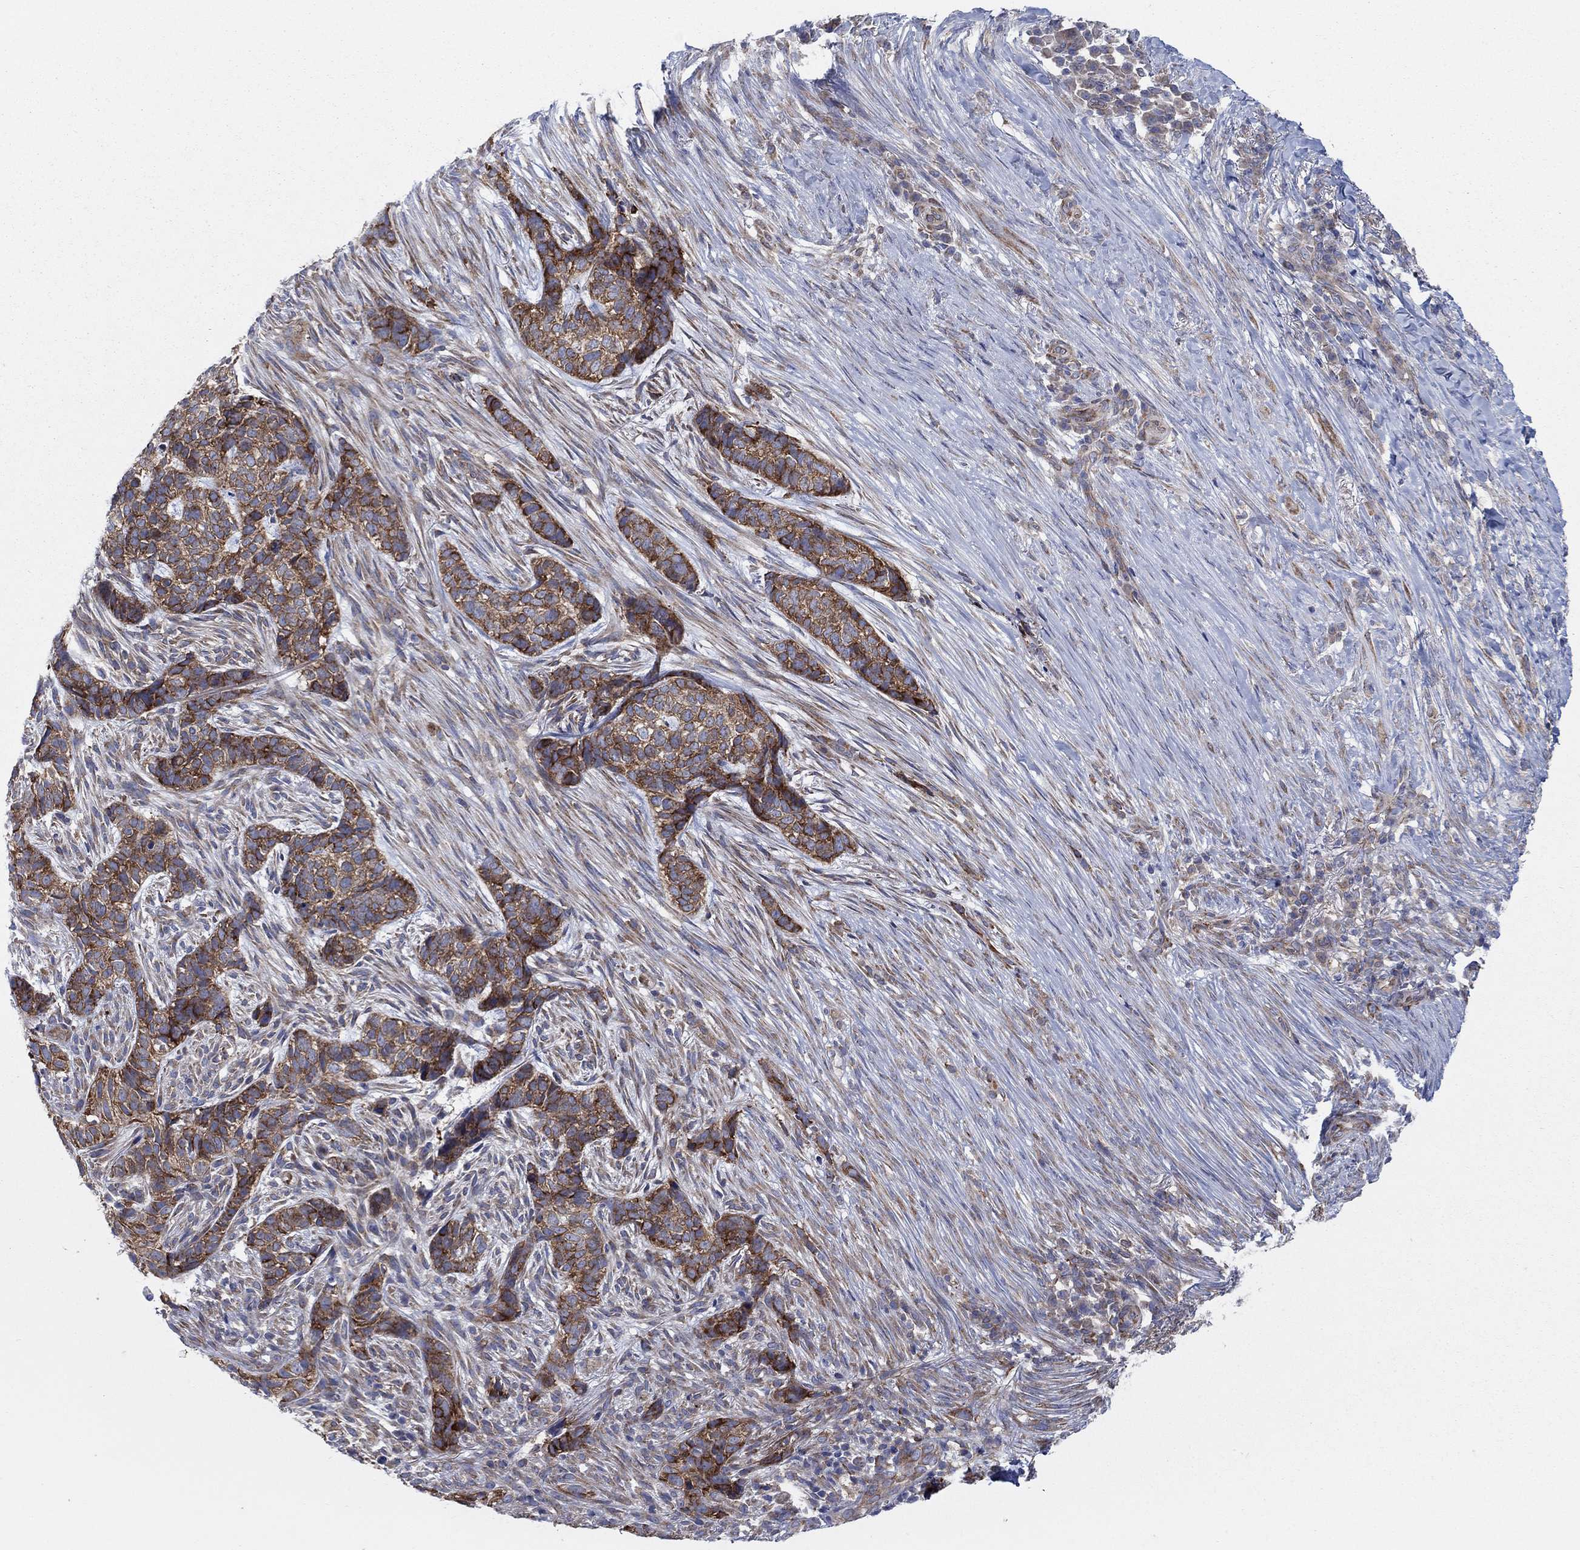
{"staining": {"intensity": "strong", "quantity": ">75%", "location": "cytoplasmic/membranous"}, "tissue": "skin cancer", "cell_type": "Tumor cells", "image_type": "cancer", "snomed": [{"axis": "morphology", "description": "Basal cell carcinoma"}, {"axis": "topography", "description": "Skin"}], "caption": "Strong cytoplasmic/membranous expression is seen in about >75% of tumor cells in basal cell carcinoma (skin).", "gene": "TMEM59", "patient": {"sex": "female", "age": 69}}